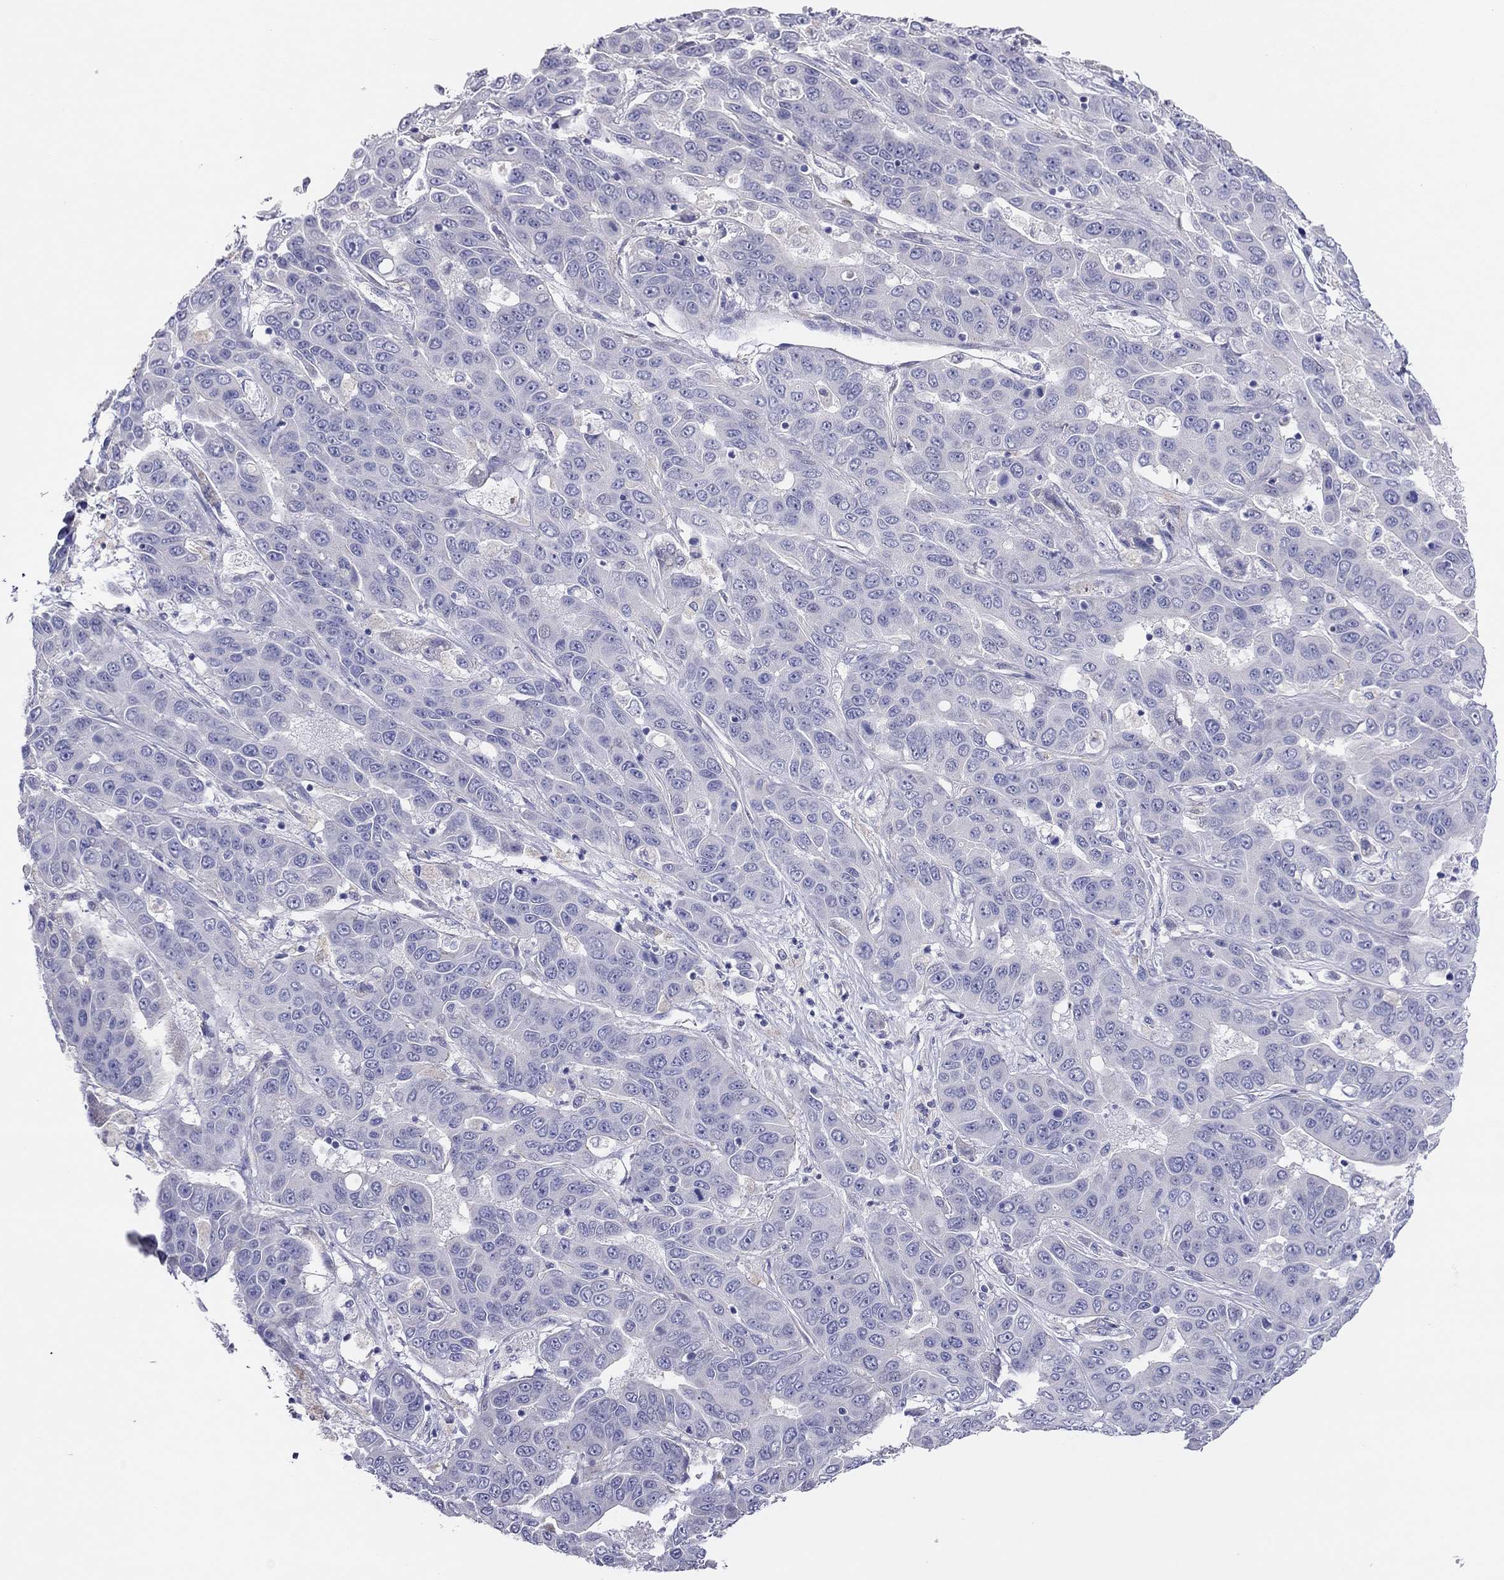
{"staining": {"intensity": "negative", "quantity": "none", "location": "none"}, "tissue": "liver cancer", "cell_type": "Tumor cells", "image_type": "cancer", "snomed": [{"axis": "morphology", "description": "Cholangiocarcinoma"}, {"axis": "topography", "description": "Liver"}], "caption": "A photomicrograph of human liver cholangiocarcinoma is negative for staining in tumor cells. Nuclei are stained in blue.", "gene": "MGAT4C", "patient": {"sex": "female", "age": 52}}